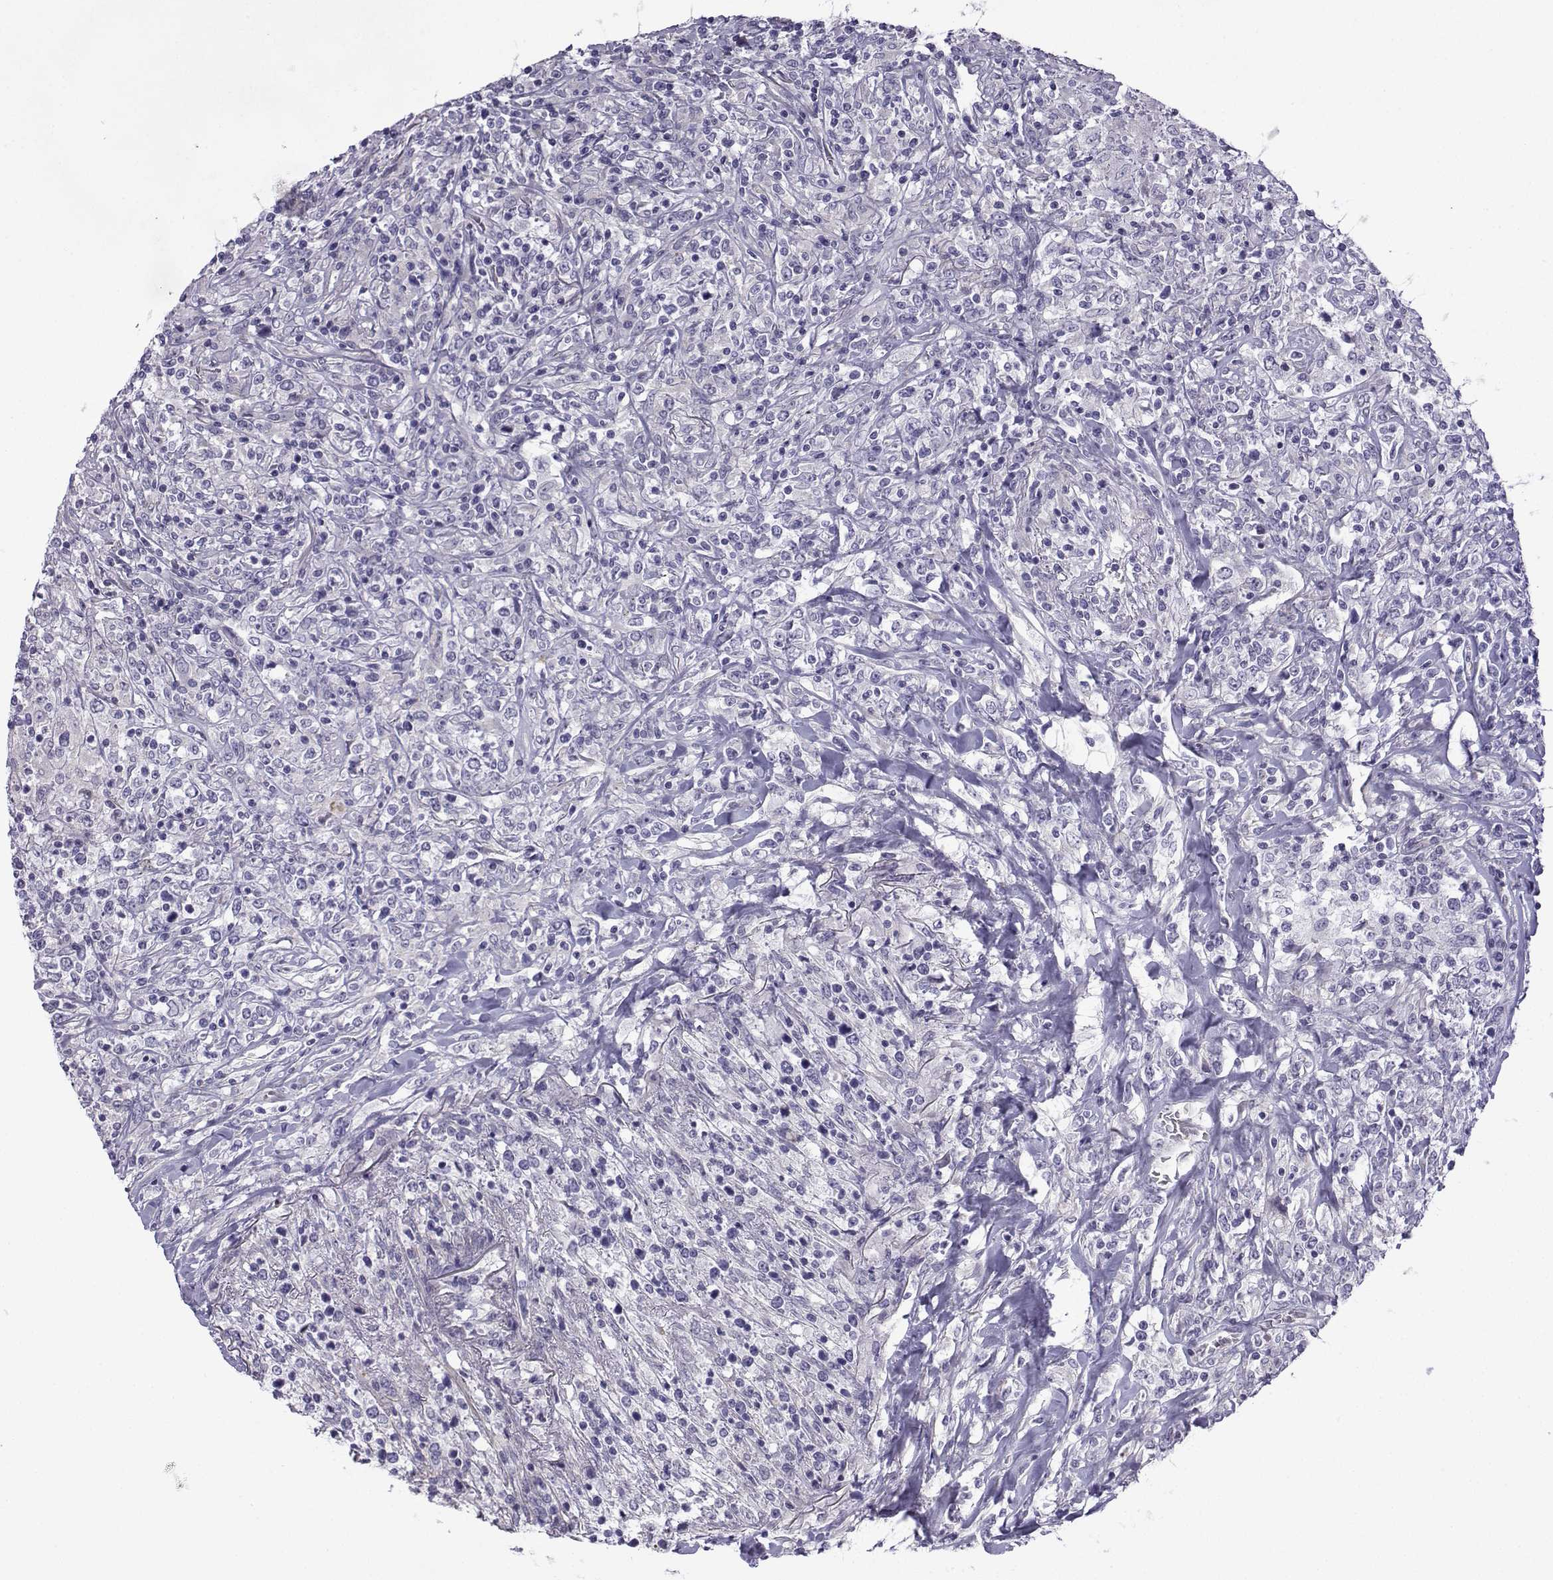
{"staining": {"intensity": "negative", "quantity": "none", "location": "none"}, "tissue": "lymphoma", "cell_type": "Tumor cells", "image_type": "cancer", "snomed": [{"axis": "morphology", "description": "Malignant lymphoma, non-Hodgkin's type, High grade"}, {"axis": "topography", "description": "Lung"}], "caption": "The photomicrograph exhibits no significant expression in tumor cells of lymphoma.", "gene": "SPACA7", "patient": {"sex": "male", "age": 79}}